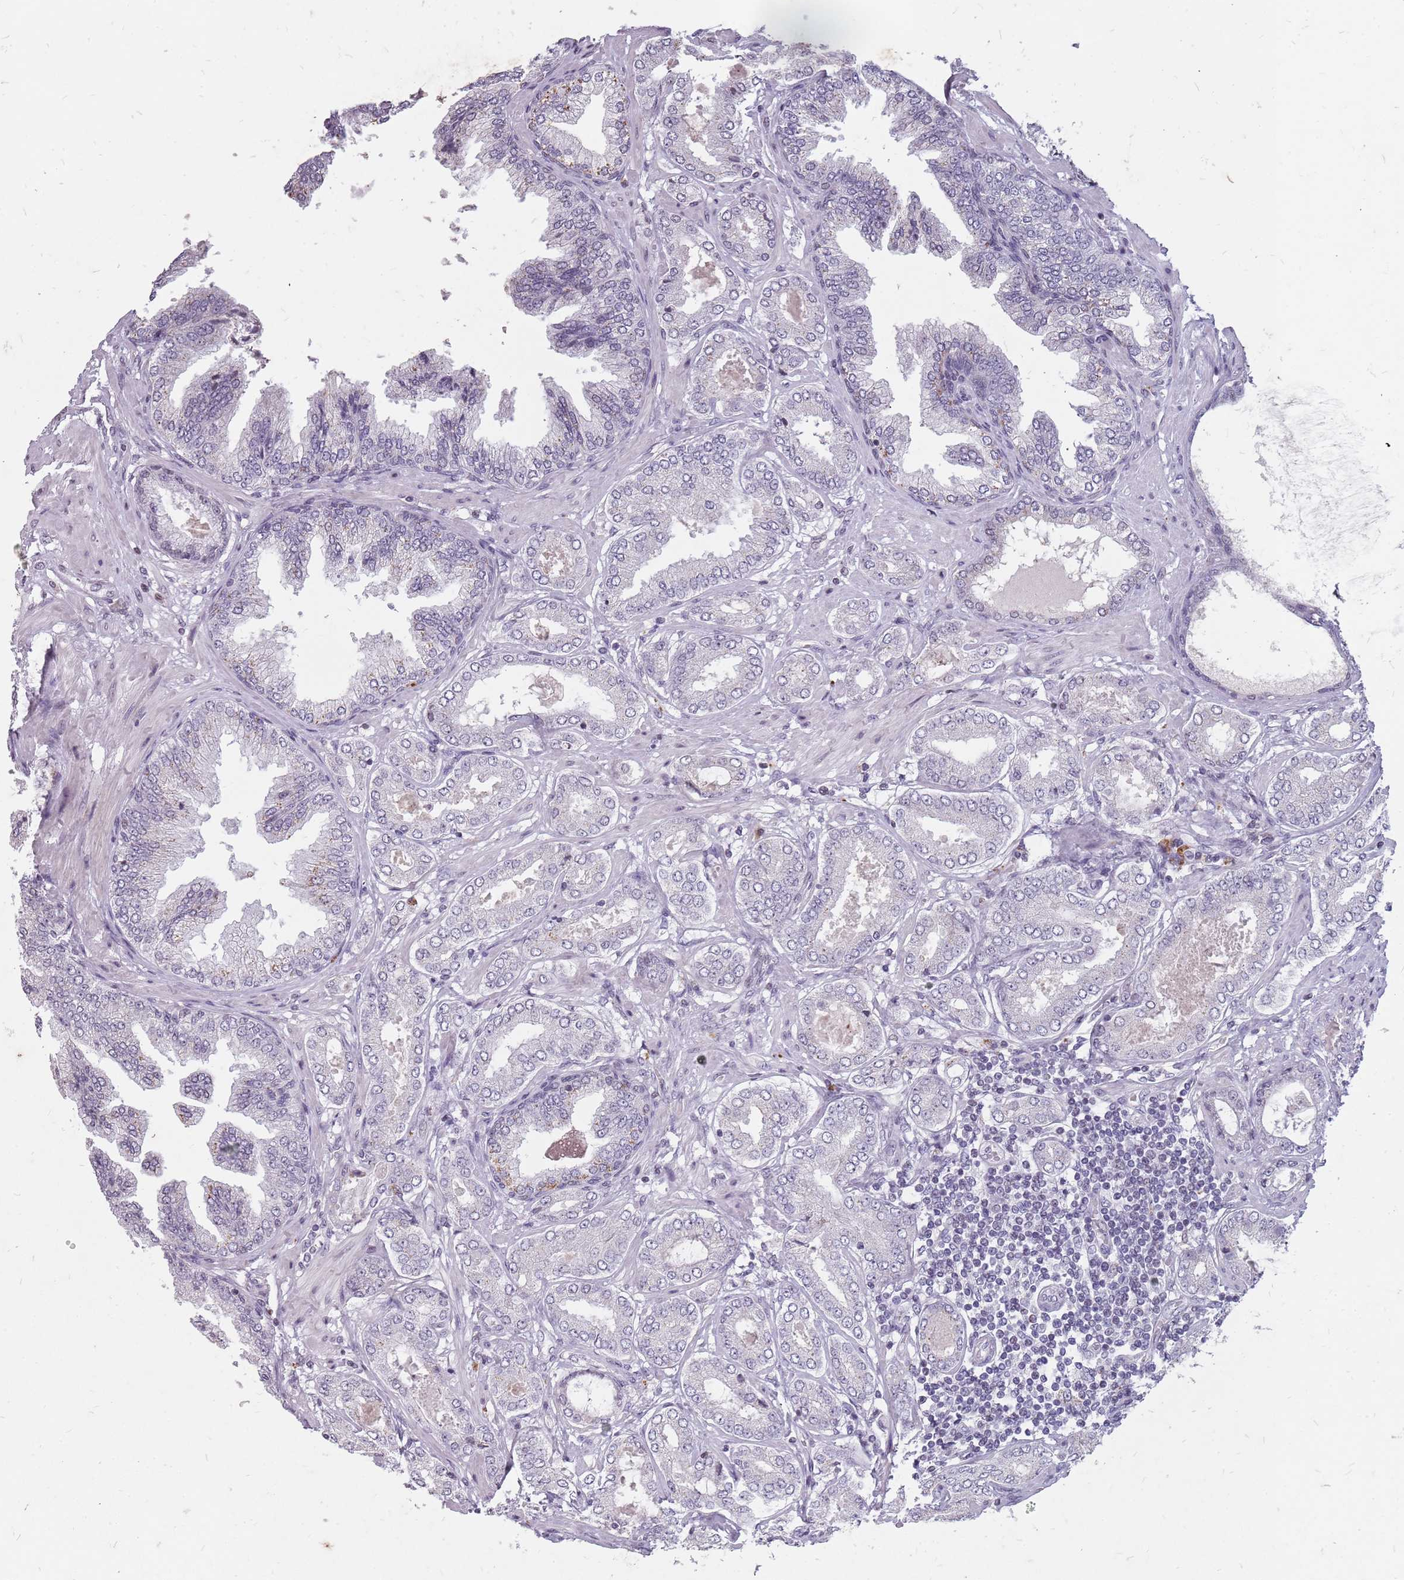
{"staining": {"intensity": "negative", "quantity": "none", "location": "none"}, "tissue": "prostate cancer", "cell_type": "Tumor cells", "image_type": "cancer", "snomed": [{"axis": "morphology", "description": "Adenocarcinoma, Low grade"}, {"axis": "topography", "description": "Prostate"}], "caption": "This micrograph is of adenocarcinoma (low-grade) (prostate) stained with immunohistochemistry (IHC) to label a protein in brown with the nuclei are counter-stained blue. There is no positivity in tumor cells.", "gene": "NEK6", "patient": {"sex": "male", "age": 63}}